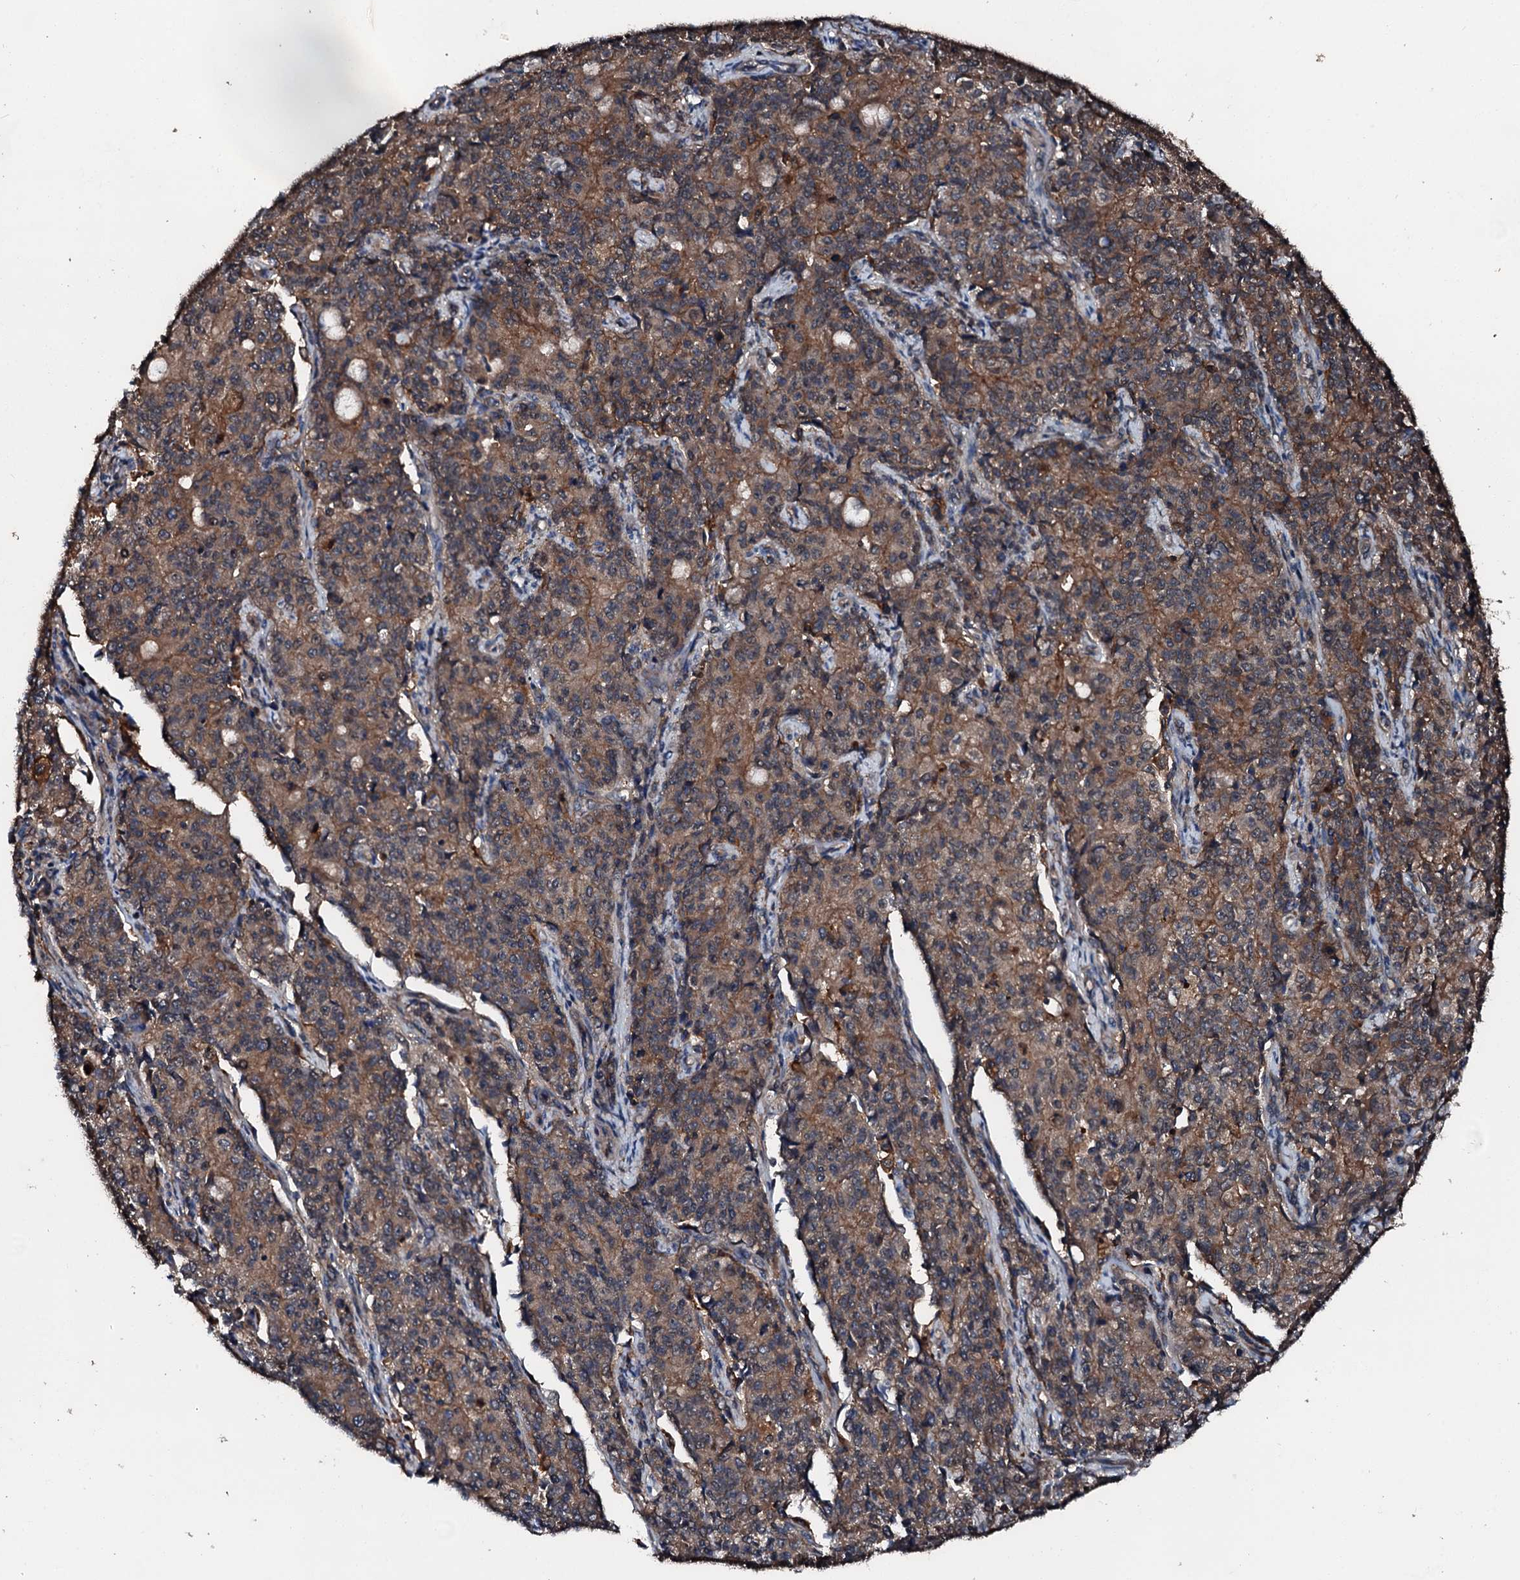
{"staining": {"intensity": "moderate", "quantity": ">75%", "location": "cytoplasmic/membranous"}, "tissue": "endometrial cancer", "cell_type": "Tumor cells", "image_type": "cancer", "snomed": [{"axis": "morphology", "description": "Adenocarcinoma, NOS"}, {"axis": "topography", "description": "Endometrium"}], "caption": "Immunohistochemistry (IHC) of endometrial adenocarcinoma shows medium levels of moderate cytoplasmic/membranous staining in approximately >75% of tumor cells.", "gene": "FGD4", "patient": {"sex": "female", "age": 50}}